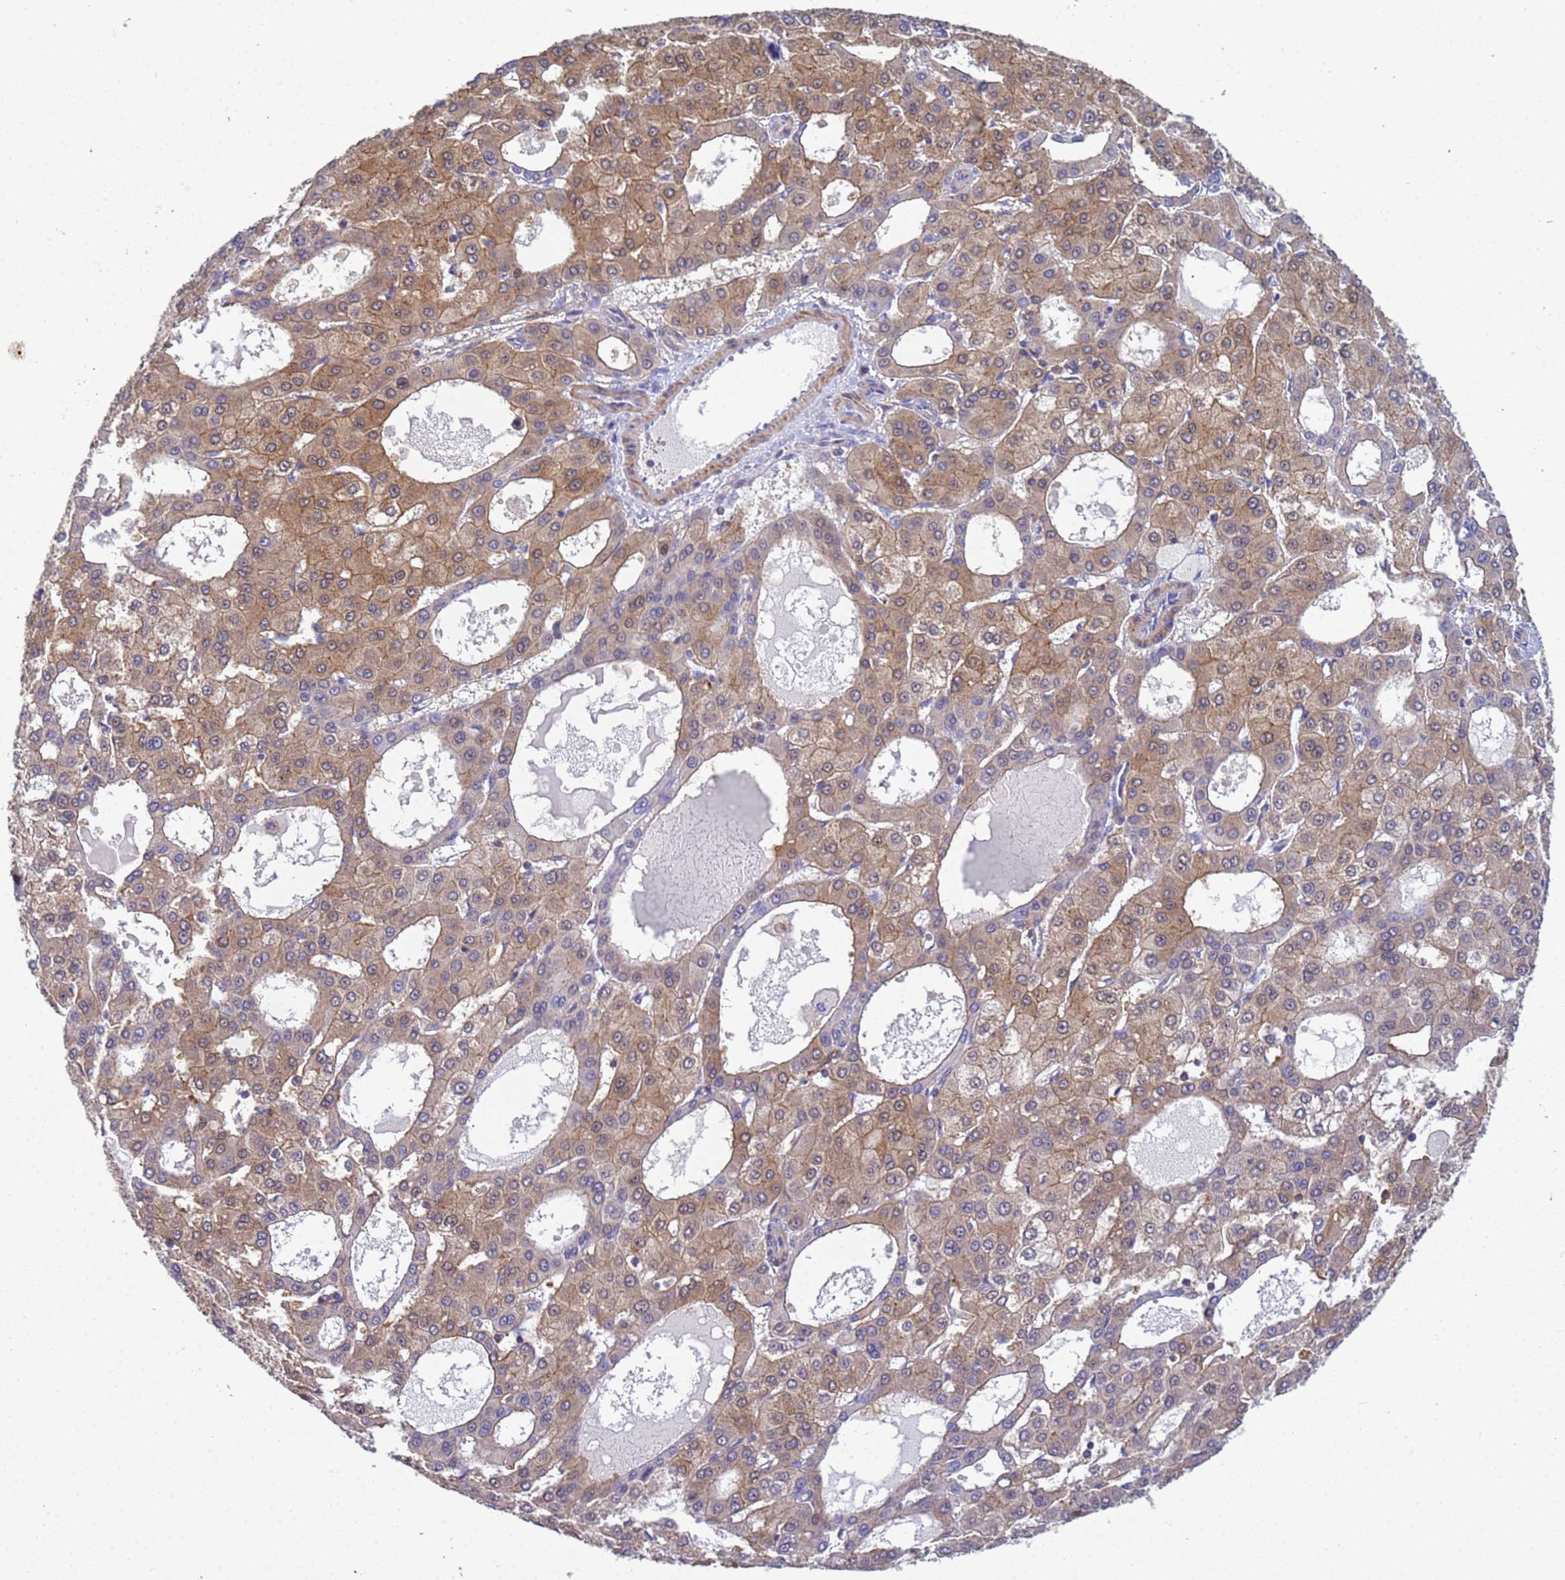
{"staining": {"intensity": "moderate", "quantity": "25%-75%", "location": "cytoplasmic/membranous,nuclear"}, "tissue": "liver cancer", "cell_type": "Tumor cells", "image_type": "cancer", "snomed": [{"axis": "morphology", "description": "Carcinoma, Hepatocellular, NOS"}, {"axis": "topography", "description": "Liver"}], "caption": "Approximately 25%-75% of tumor cells in hepatocellular carcinoma (liver) show moderate cytoplasmic/membranous and nuclear protein staining as visualized by brown immunohistochemical staining.", "gene": "KLHL13", "patient": {"sex": "male", "age": 47}}